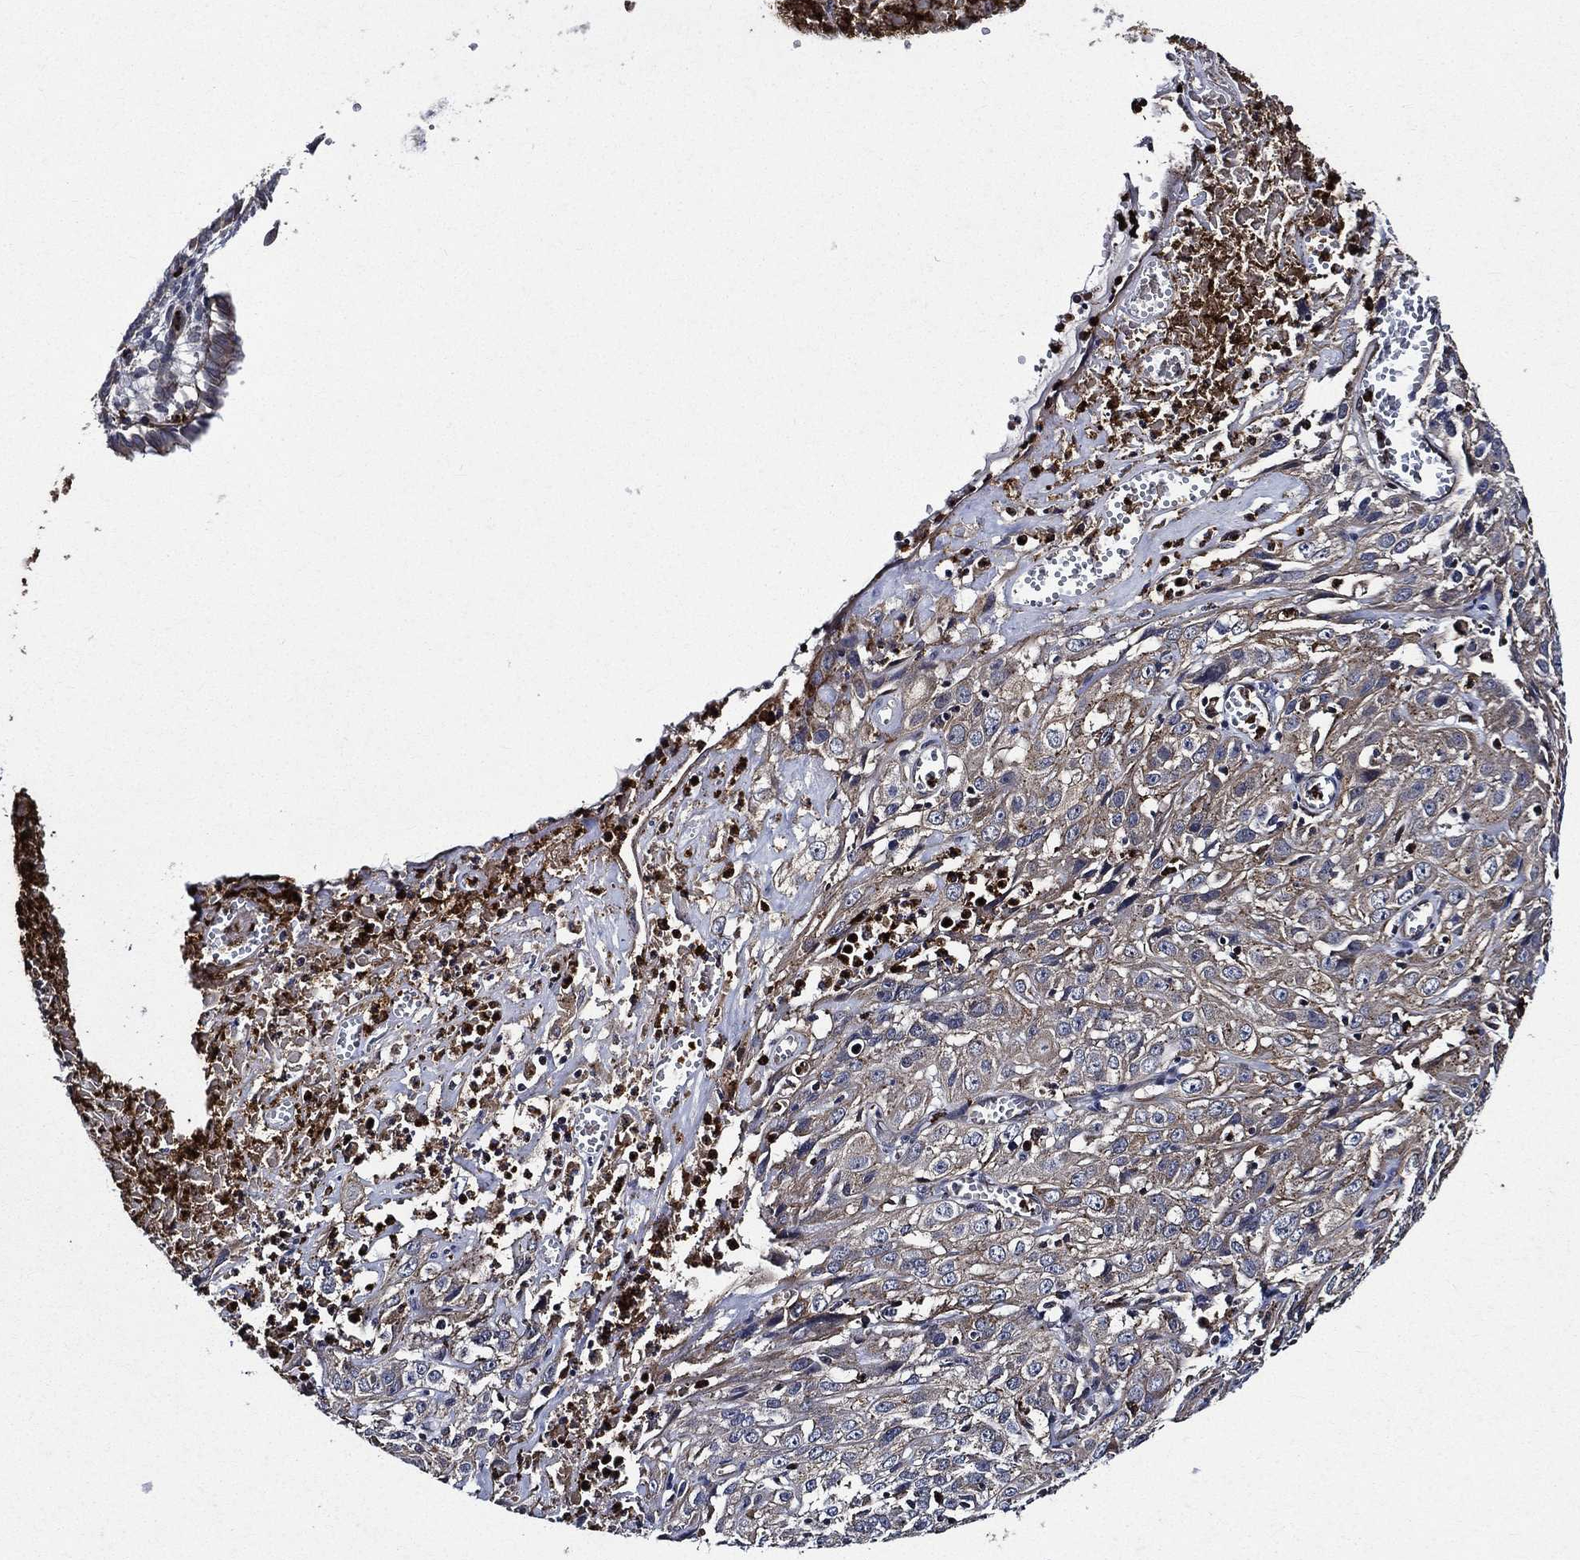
{"staining": {"intensity": "weak", "quantity": "<25%", "location": "cytoplasmic/membranous"}, "tissue": "cervical cancer", "cell_type": "Tumor cells", "image_type": "cancer", "snomed": [{"axis": "morphology", "description": "Squamous cell carcinoma, NOS"}, {"axis": "topography", "description": "Cervix"}], "caption": "Cervical squamous cell carcinoma was stained to show a protein in brown. There is no significant expression in tumor cells.", "gene": "KIF20B", "patient": {"sex": "female", "age": 32}}